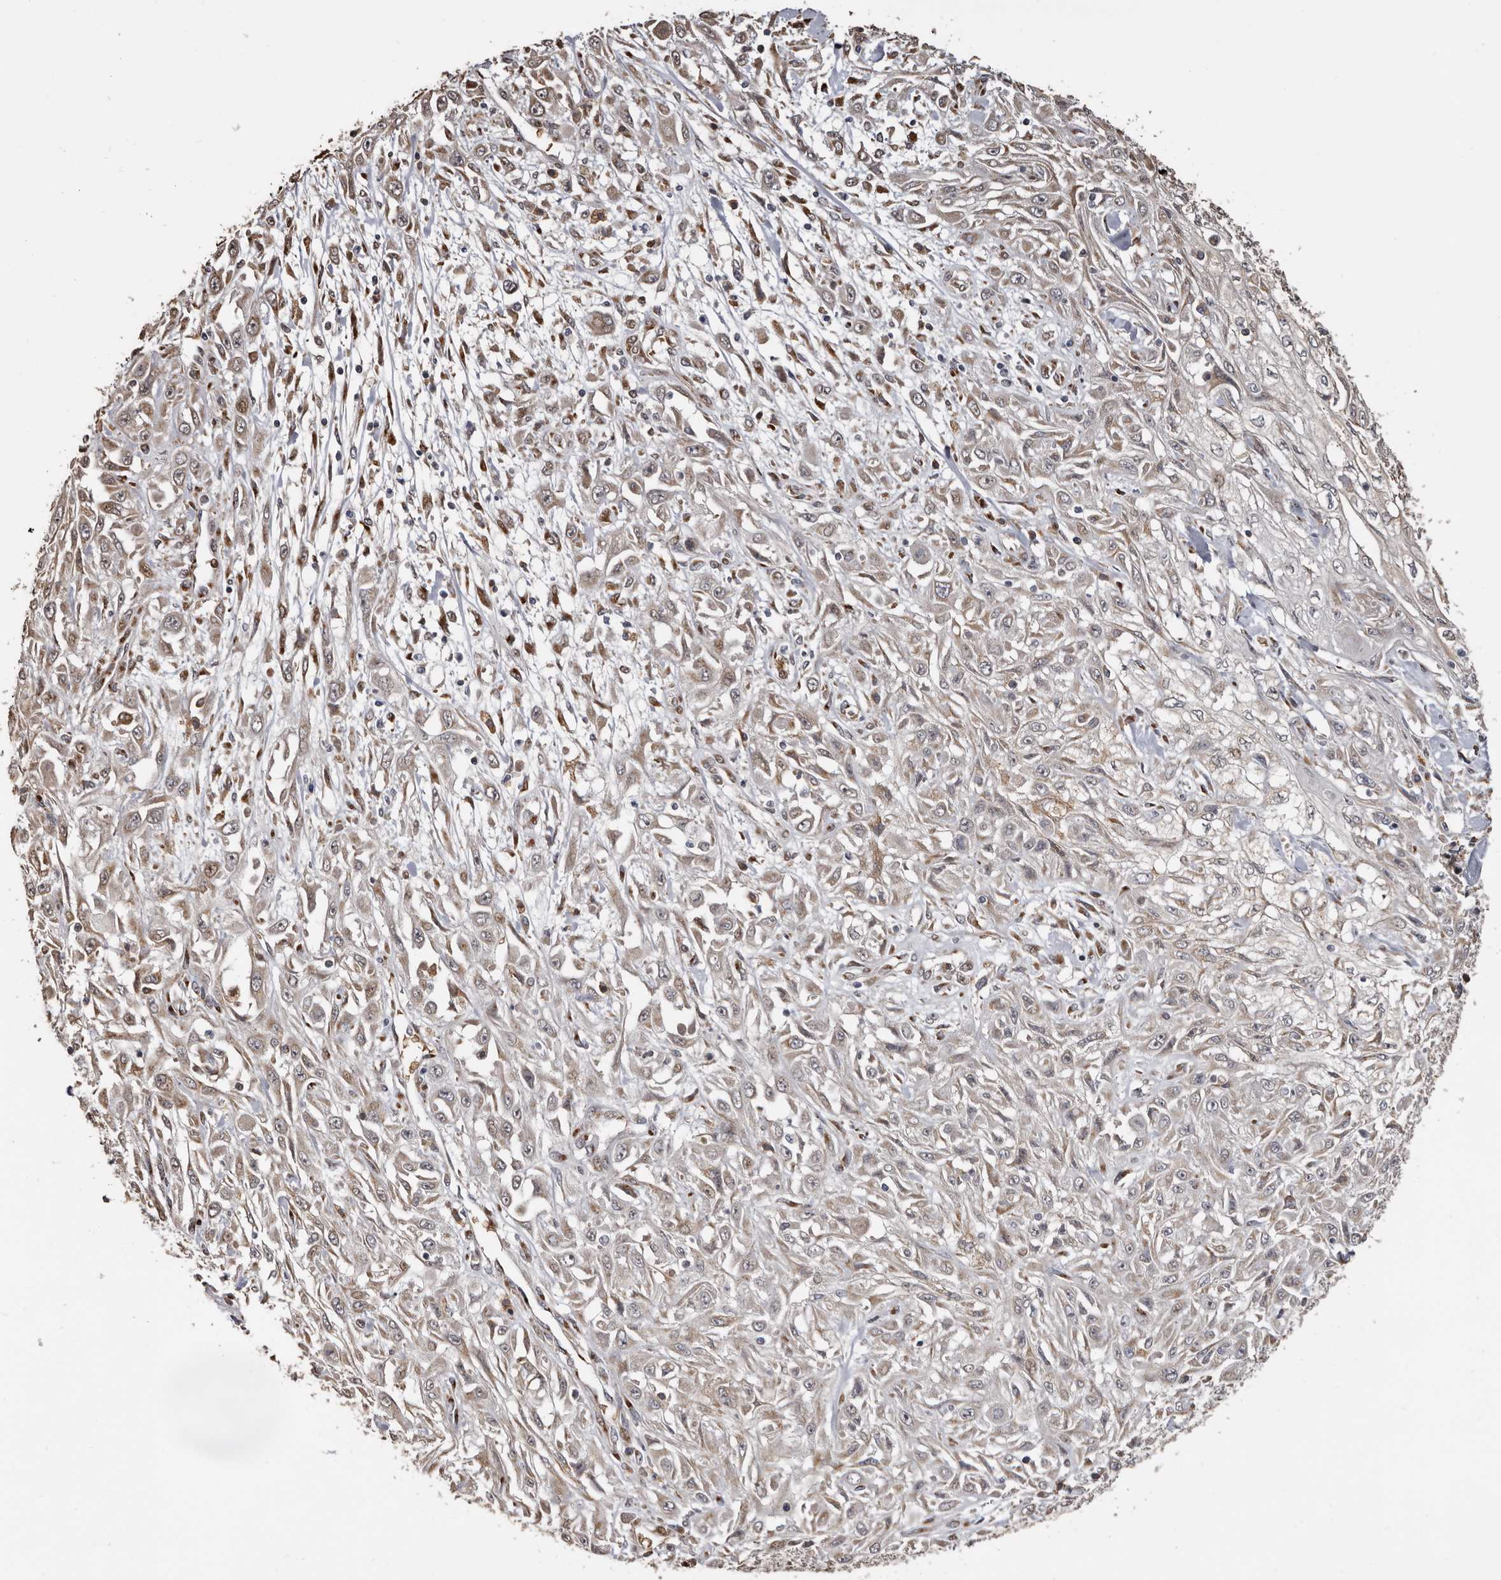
{"staining": {"intensity": "moderate", "quantity": "<25%", "location": "cytoplasmic/membranous"}, "tissue": "skin cancer", "cell_type": "Tumor cells", "image_type": "cancer", "snomed": [{"axis": "morphology", "description": "Squamous cell carcinoma, NOS"}, {"axis": "morphology", "description": "Squamous cell carcinoma, metastatic, NOS"}, {"axis": "topography", "description": "Skin"}, {"axis": "topography", "description": "Lymph node"}], "caption": "Skin cancer (metastatic squamous cell carcinoma) was stained to show a protein in brown. There is low levels of moderate cytoplasmic/membranous staining in about <25% of tumor cells.", "gene": "ENTREP1", "patient": {"sex": "male", "age": 75}}